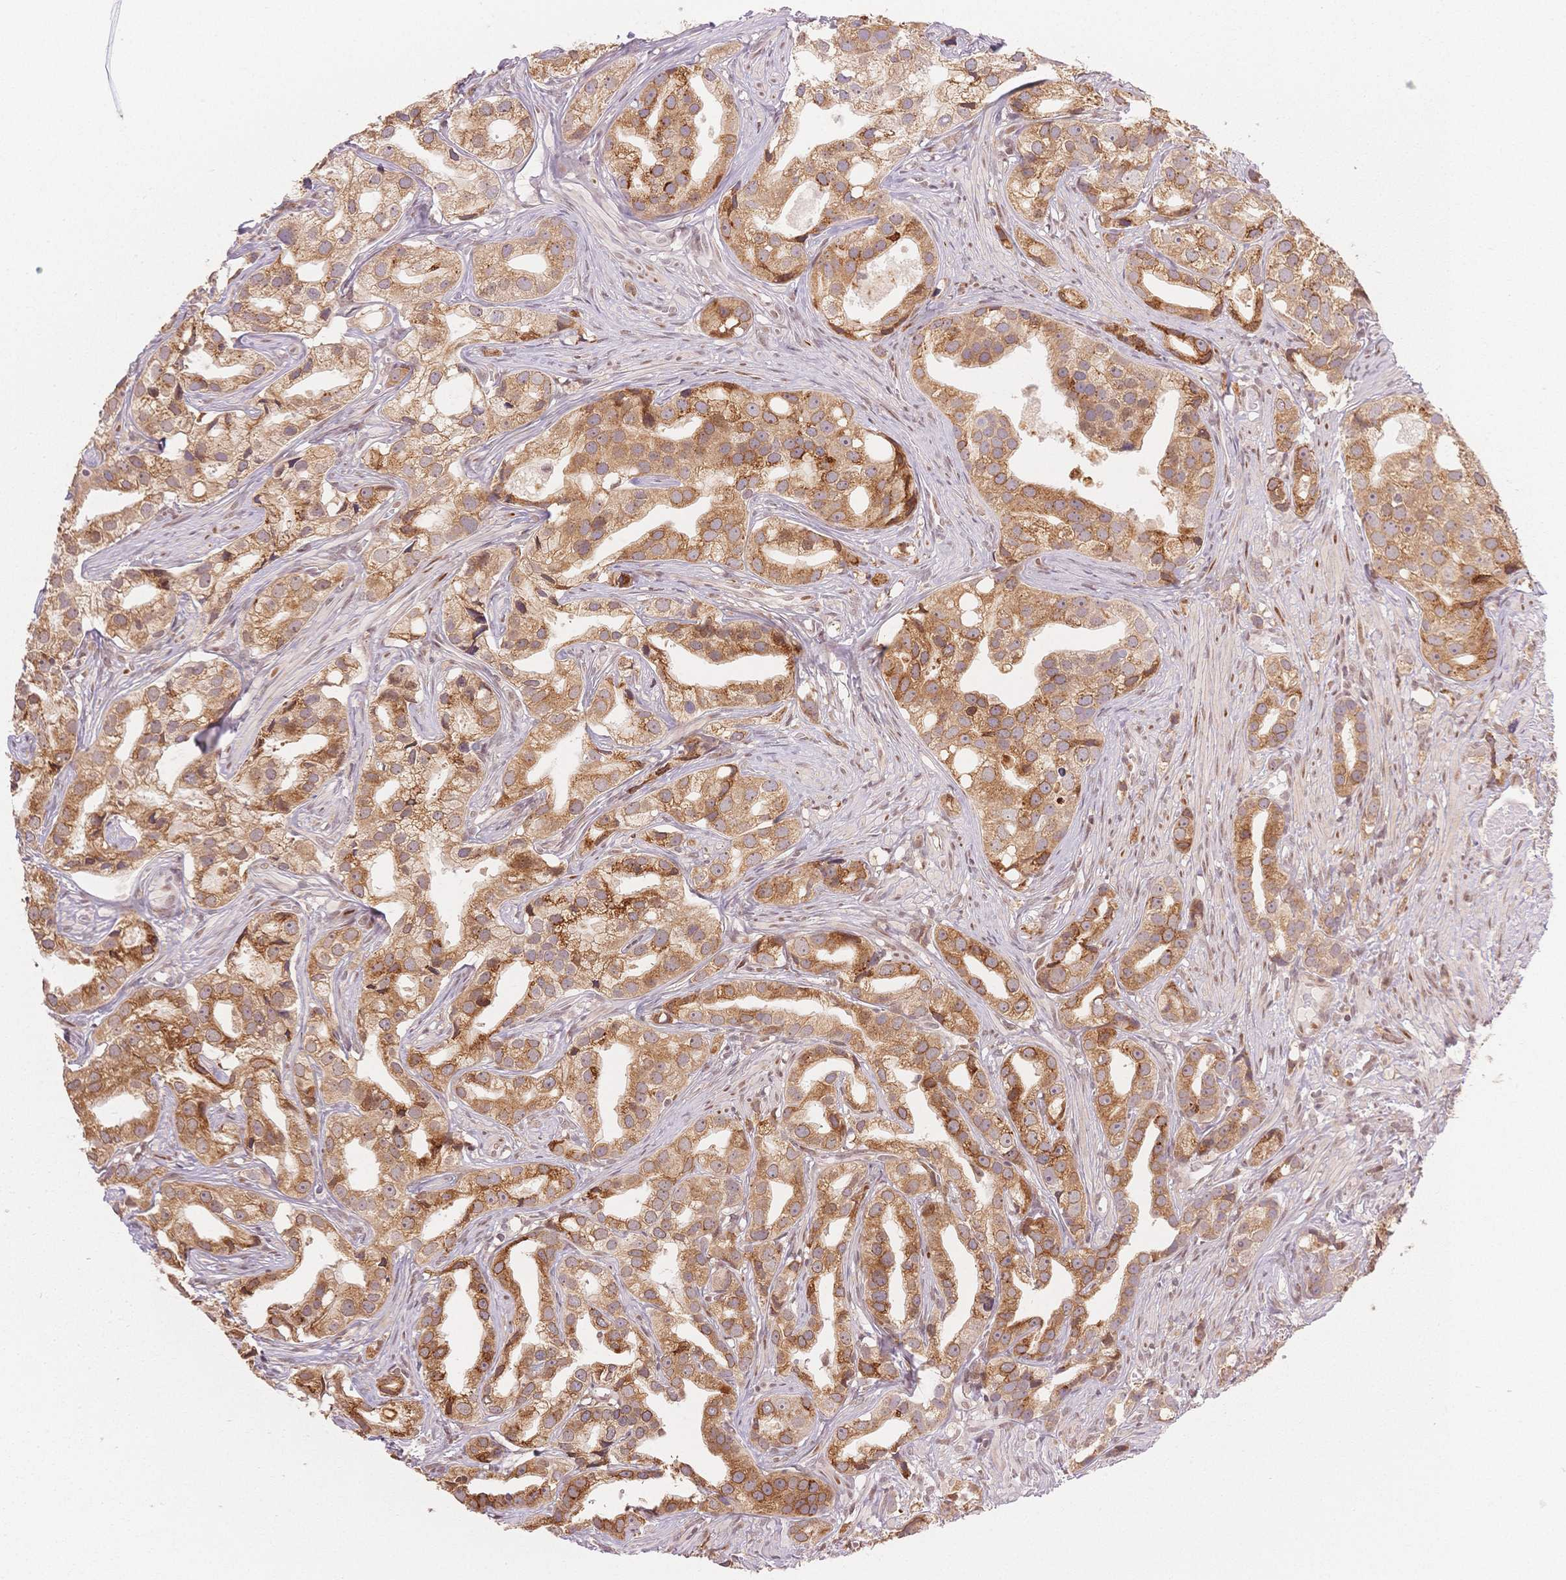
{"staining": {"intensity": "moderate", "quantity": ">75%", "location": "cytoplasmic/membranous"}, "tissue": "prostate cancer", "cell_type": "Tumor cells", "image_type": "cancer", "snomed": [{"axis": "morphology", "description": "Adenocarcinoma, High grade"}, {"axis": "topography", "description": "Prostate"}], "caption": "This image exhibits immunohistochemistry staining of human prostate cancer (high-grade adenocarcinoma), with medium moderate cytoplasmic/membranous expression in approximately >75% of tumor cells.", "gene": "STK39", "patient": {"sex": "male", "age": 75}}